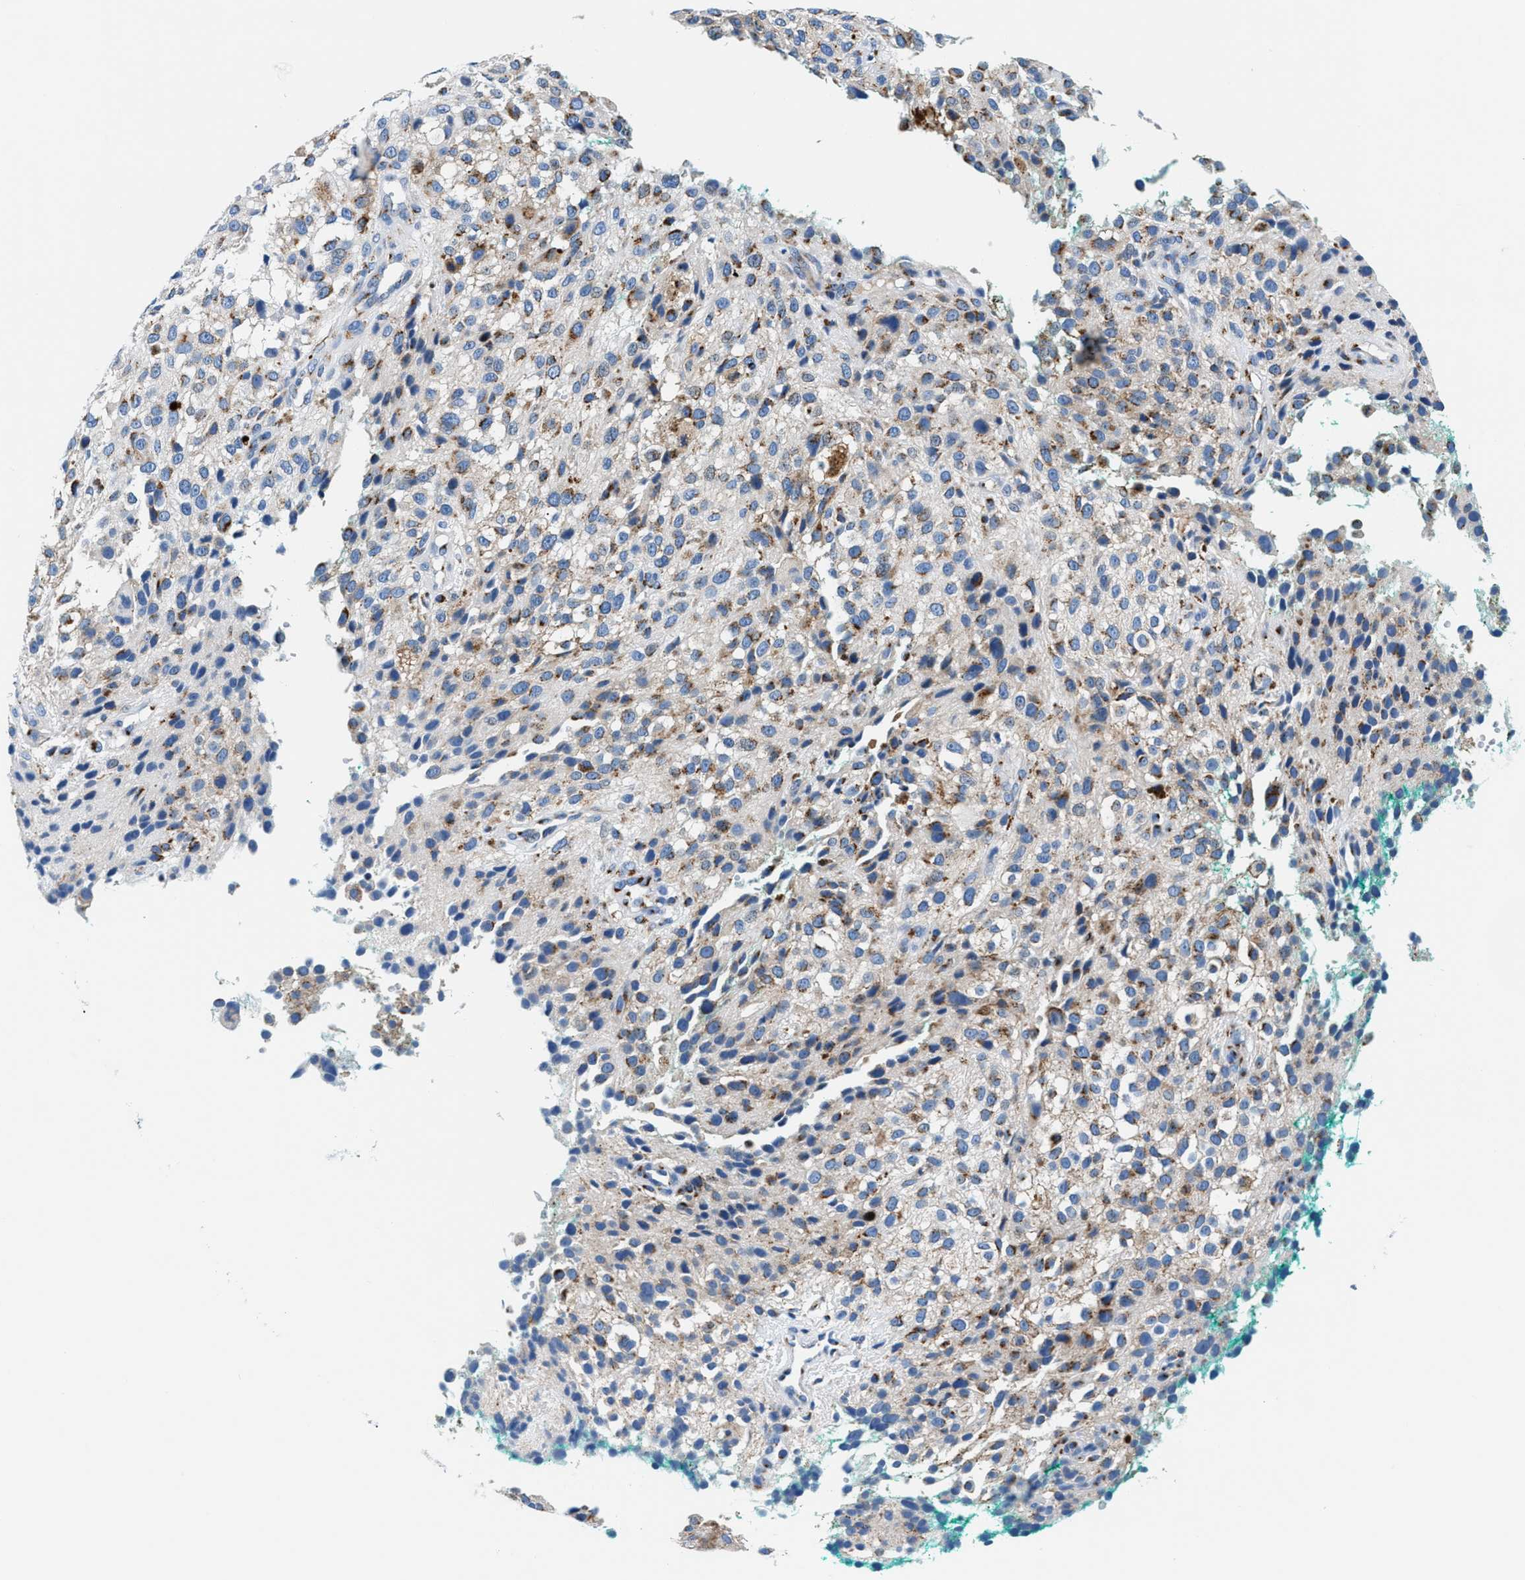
{"staining": {"intensity": "moderate", "quantity": ">75%", "location": "cytoplasmic/membranous"}, "tissue": "melanoma", "cell_type": "Tumor cells", "image_type": "cancer", "snomed": [{"axis": "morphology", "description": "Necrosis, NOS"}, {"axis": "morphology", "description": "Malignant melanoma, NOS"}, {"axis": "topography", "description": "Skin"}], "caption": "There is medium levels of moderate cytoplasmic/membranous positivity in tumor cells of melanoma, as demonstrated by immunohistochemical staining (brown color).", "gene": "VPS53", "patient": {"sex": "female", "age": 87}}